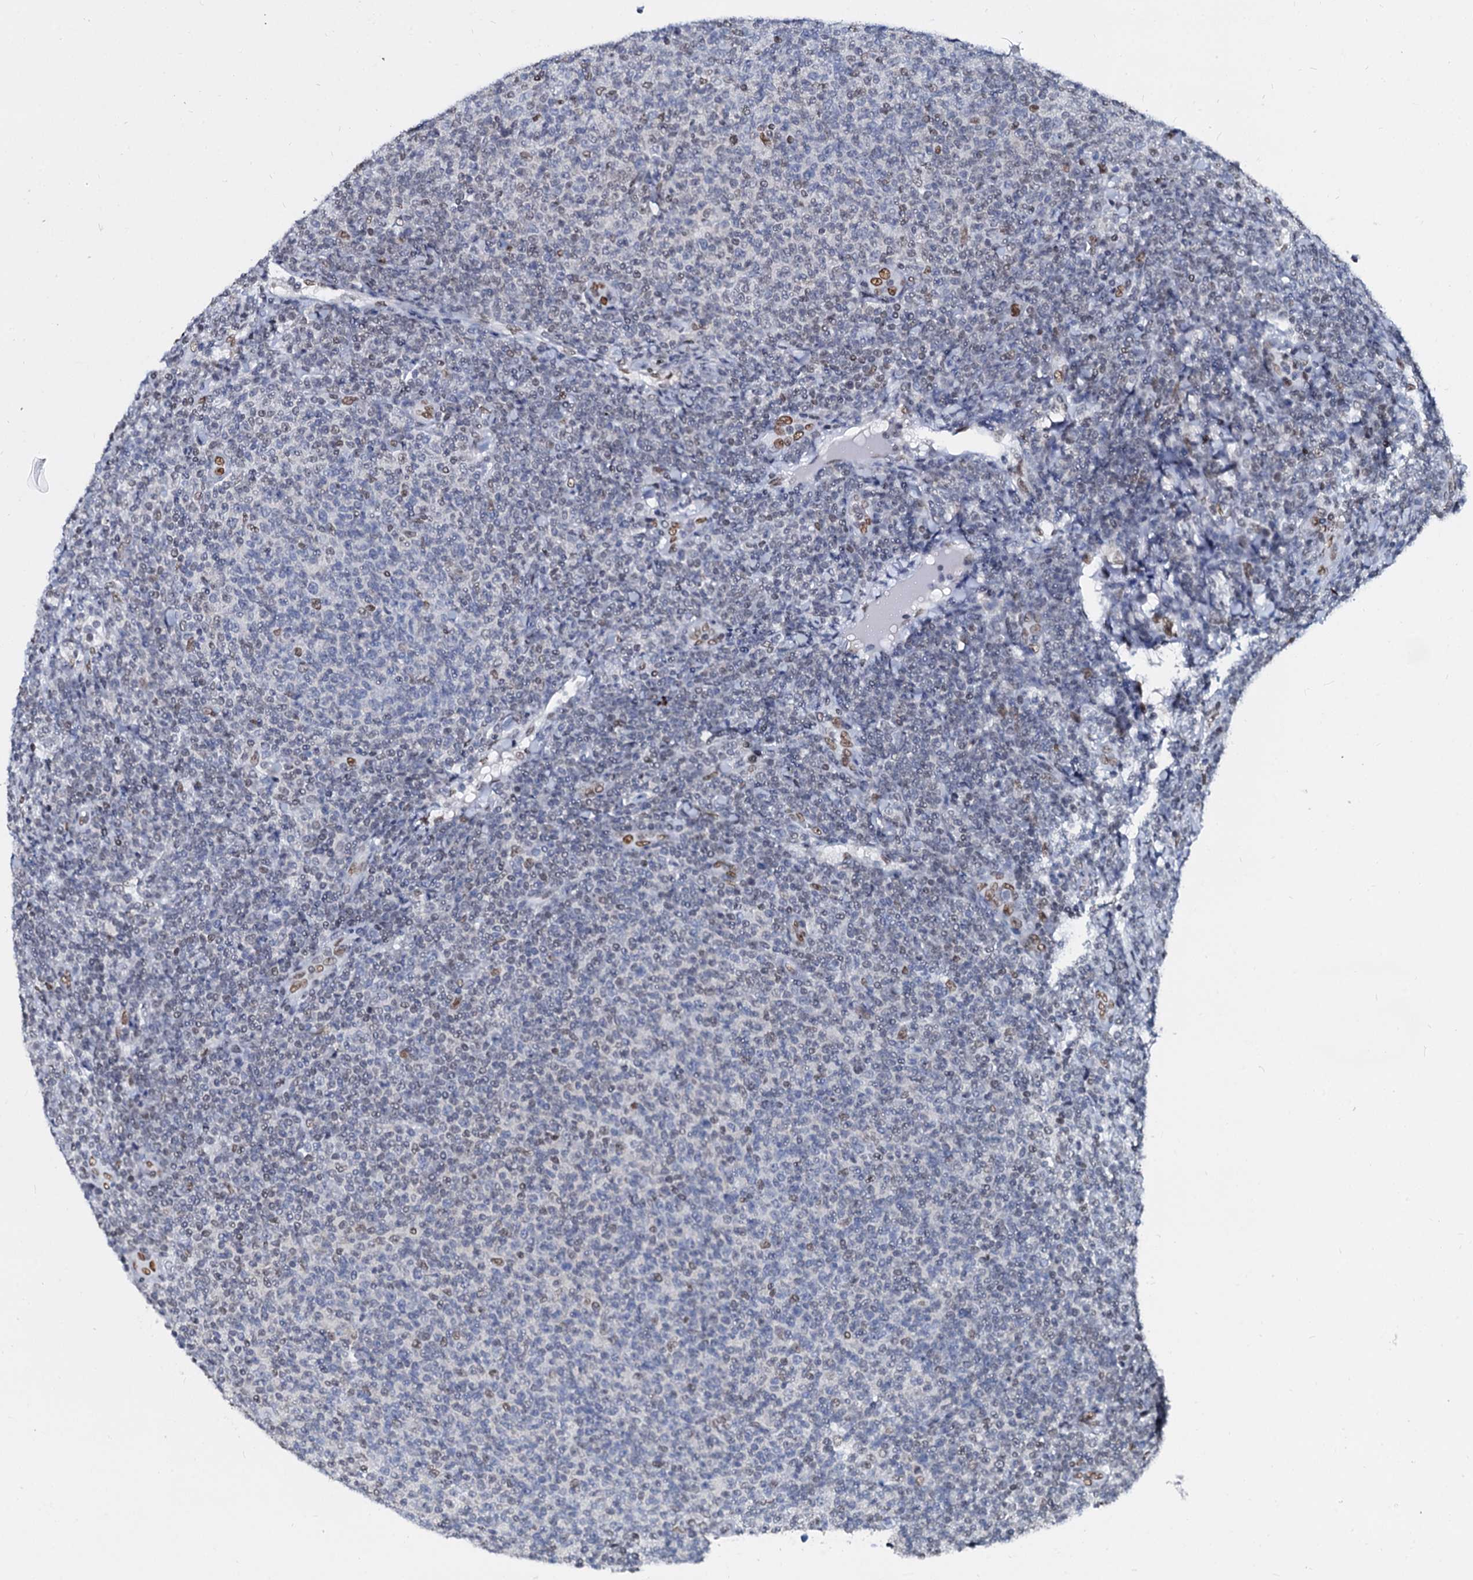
{"staining": {"intensity": "weak", "quantity": "<25%", "location": "nuclear"}, "tissue": "lymphoma", "cell_type": "Tumor cells", "image_type": "cancer", "snomed": [{"axis": "morphology", "description": "Malignant lymphoma, non-Hodgkin's type, Low grade"}, {"axis": "topography", "description": "Lymph node"}], "caption": "A micrograph of malignant lymphoma, non-Hodgkin's type (low-grade) stained for a protein displays no brown staining in tumor cells.", "gene": "CMAS", "patient": {"sex": "male", "age": 66}}